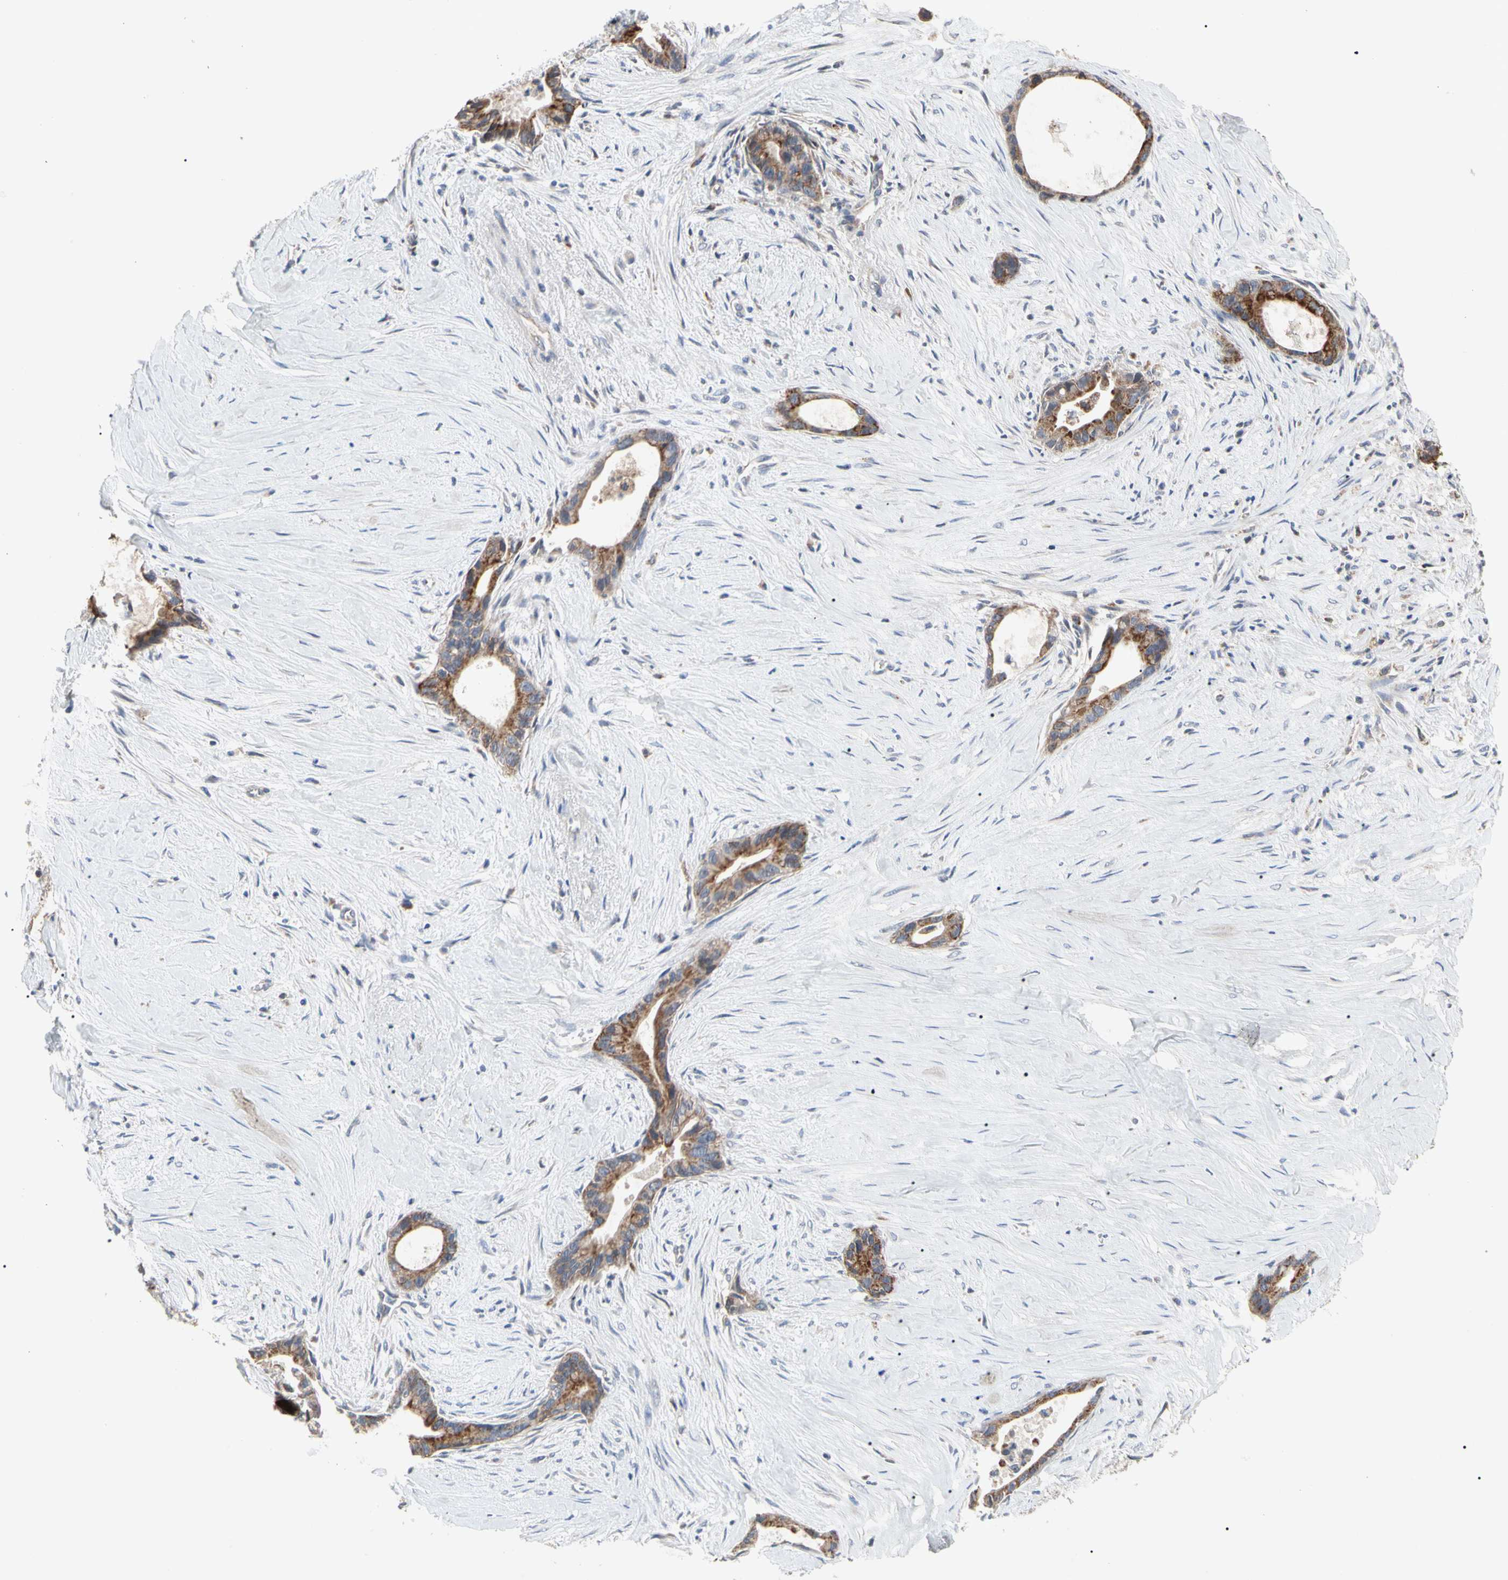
{"staining": {"intensity": "strong", "quantity": ">75%", "location": "cytoplasmic/membranous"}, "tissue": "liver cancer", "cell_type": "Tumor cells", "image_type": "cancer", "snomed": [{"axis": "morphology", "description": "Cholangiocarcinoma"}, {"axis": "topography", "description": "Liver"}], "caption": "Immunohistochemistry (IHC) of liver cancer (cholangiocarcinoma) demonstrates high levels of strong cytoplasmic/membranous expression in approximately >75% of tumor cells.", "gene": "GPD2", "patient": {"sex": "female", "age": 55}}